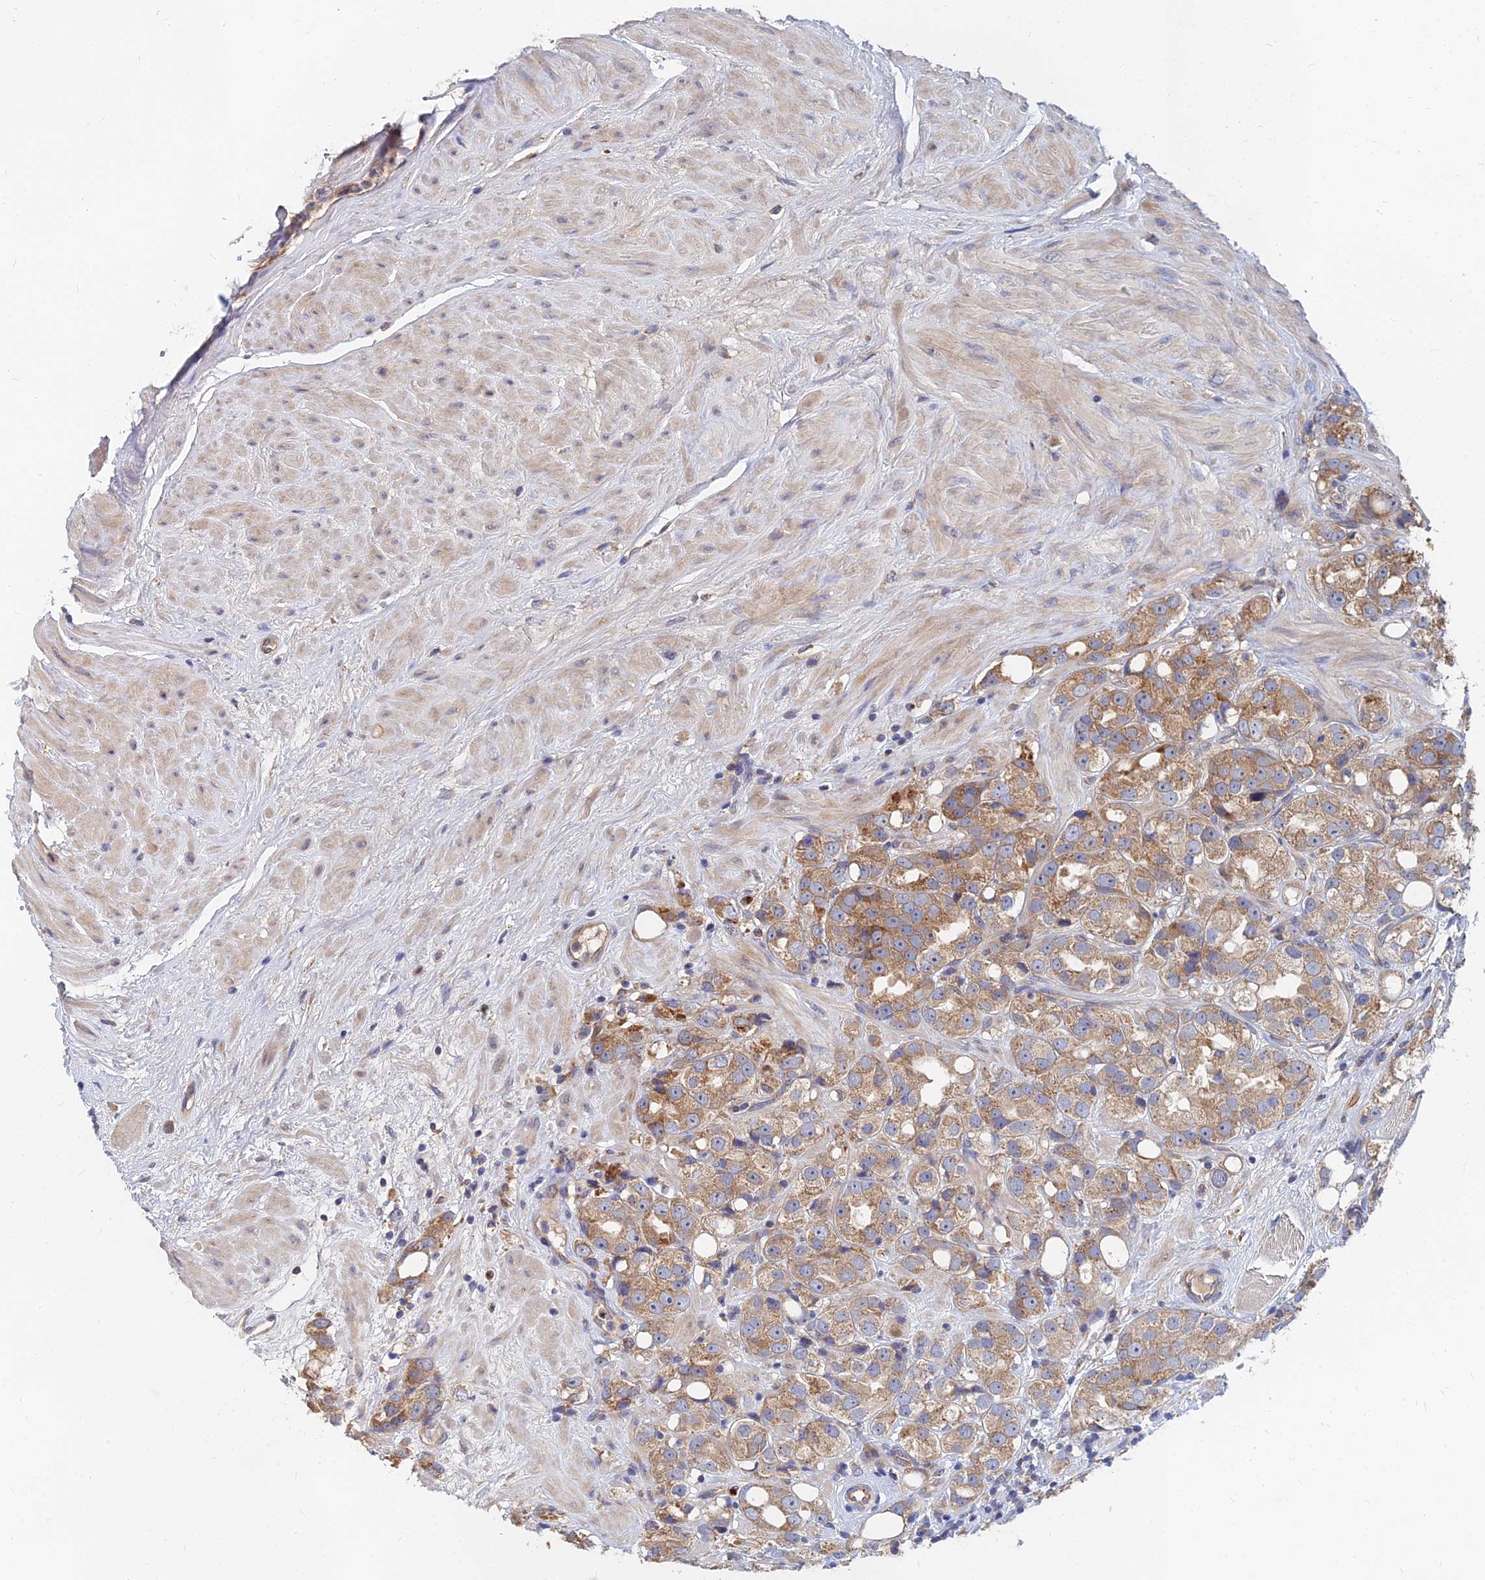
{"staining": {"intensity": "moderate", "quantity": ">75%", "location": "cytoplasmic/membranous"}, "tissue": "prostate cancer", "cell_type": "Tumor cells", "image_type": "cancer", "snomed": [{"axis": "morphology", "description": "Adenocarcinoma, NOS"}, {"axis": "topography", "description": "Prostate"}], "caption": "This image shows immunohistochemistry staining of human prostate cancer (adenocarcinoma), with medium moderate cytoplasmic/membranous staining in approximately >75% of tumor cells.", "gene": "CCZ1", "patient": {"sex": "male", "age": 79}}